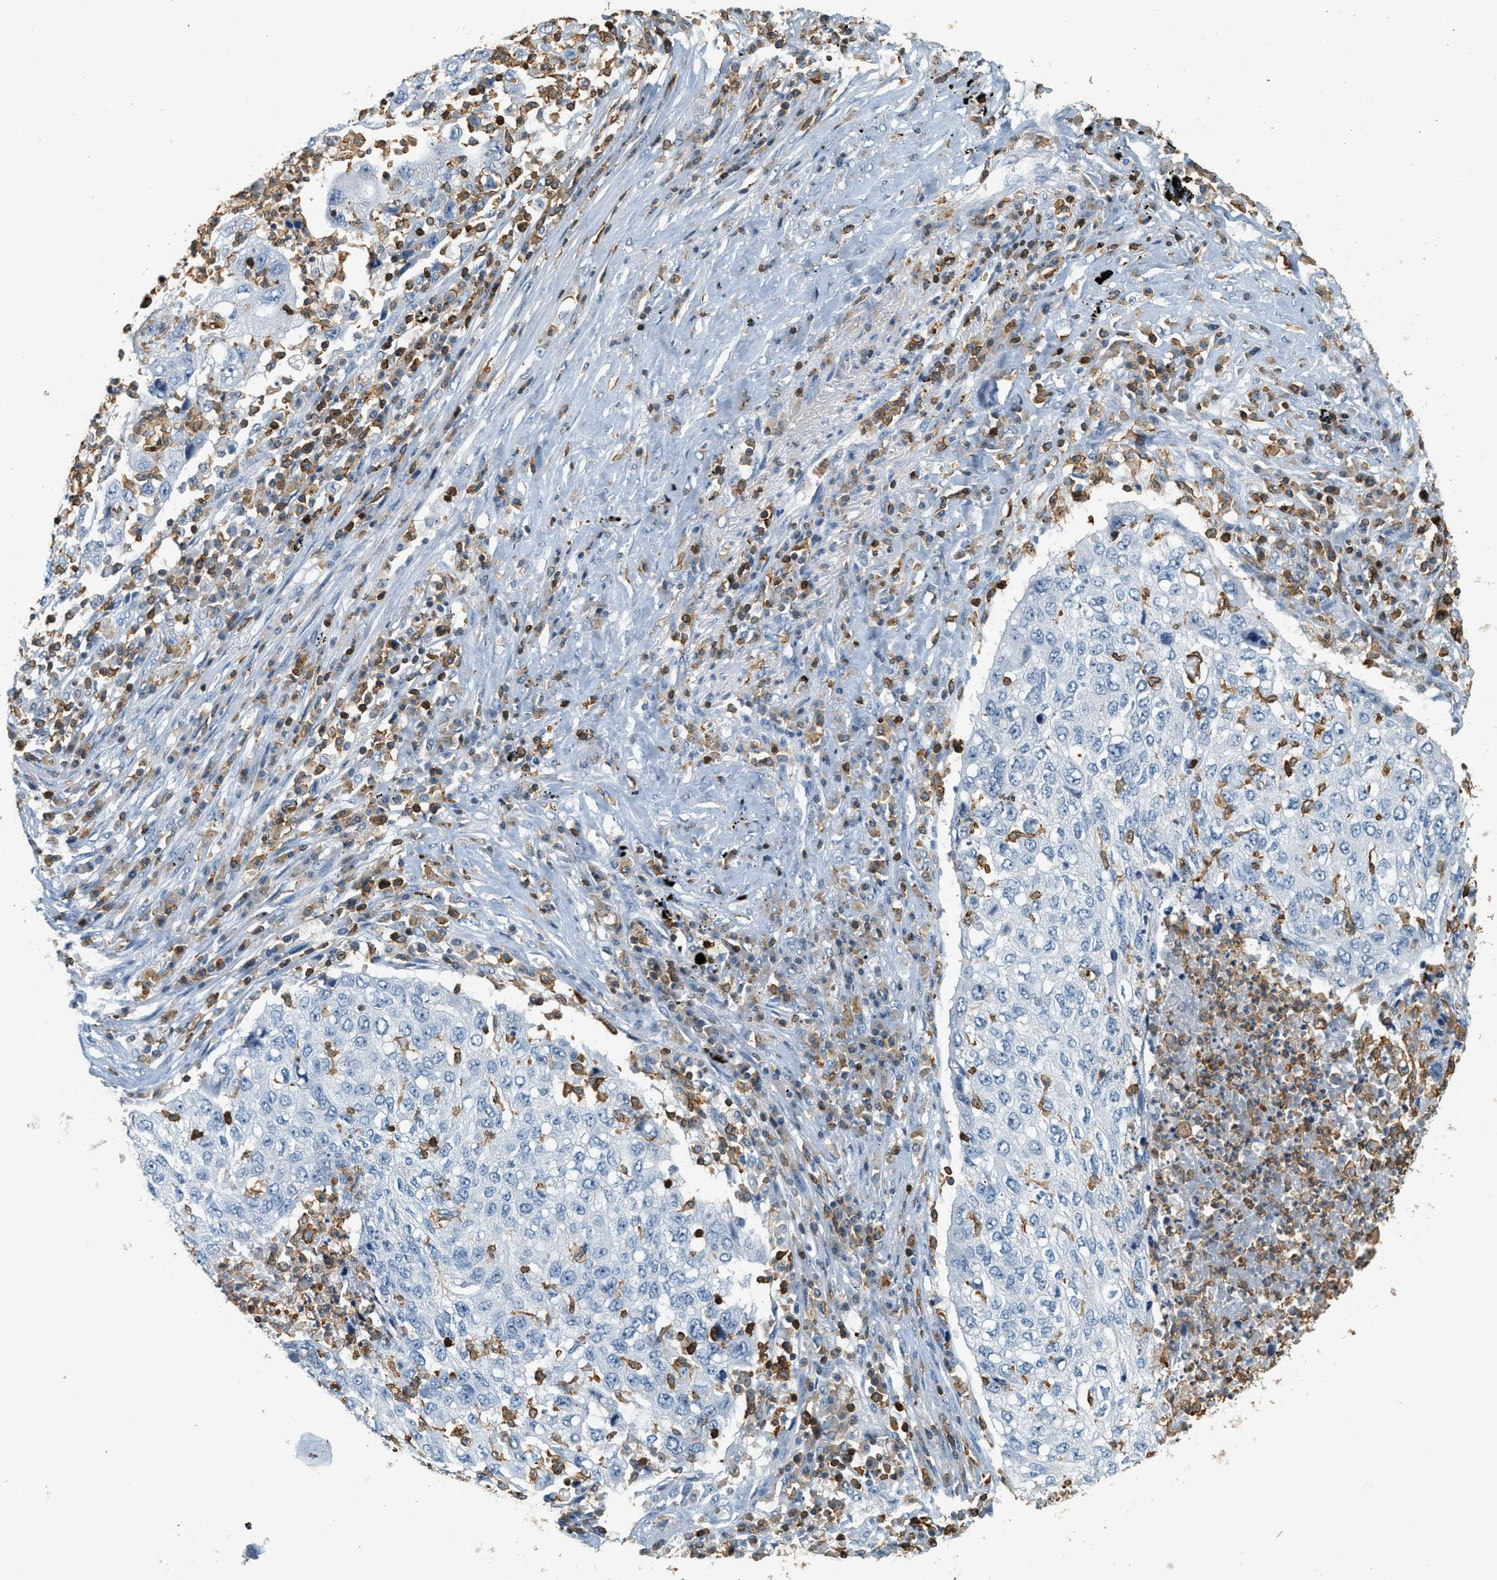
{"staining": {"intensity": "negative", "quantity": "none", "location": "none"}, "tissue": "lung cancer", "cell_type": "Tumor cells", "image_type": "cancer", "snomed": [{"axis": "morphology", "description": "Squamous cell carcinoma, NOS"}, {"axis": "topography", "description": "Lung"}], "caption": "The photomicrograph displays no significant positivity in tumor cells of lung cancer.", "gene": "LSP1", "patient": {"sex": "female", "age": 63}}